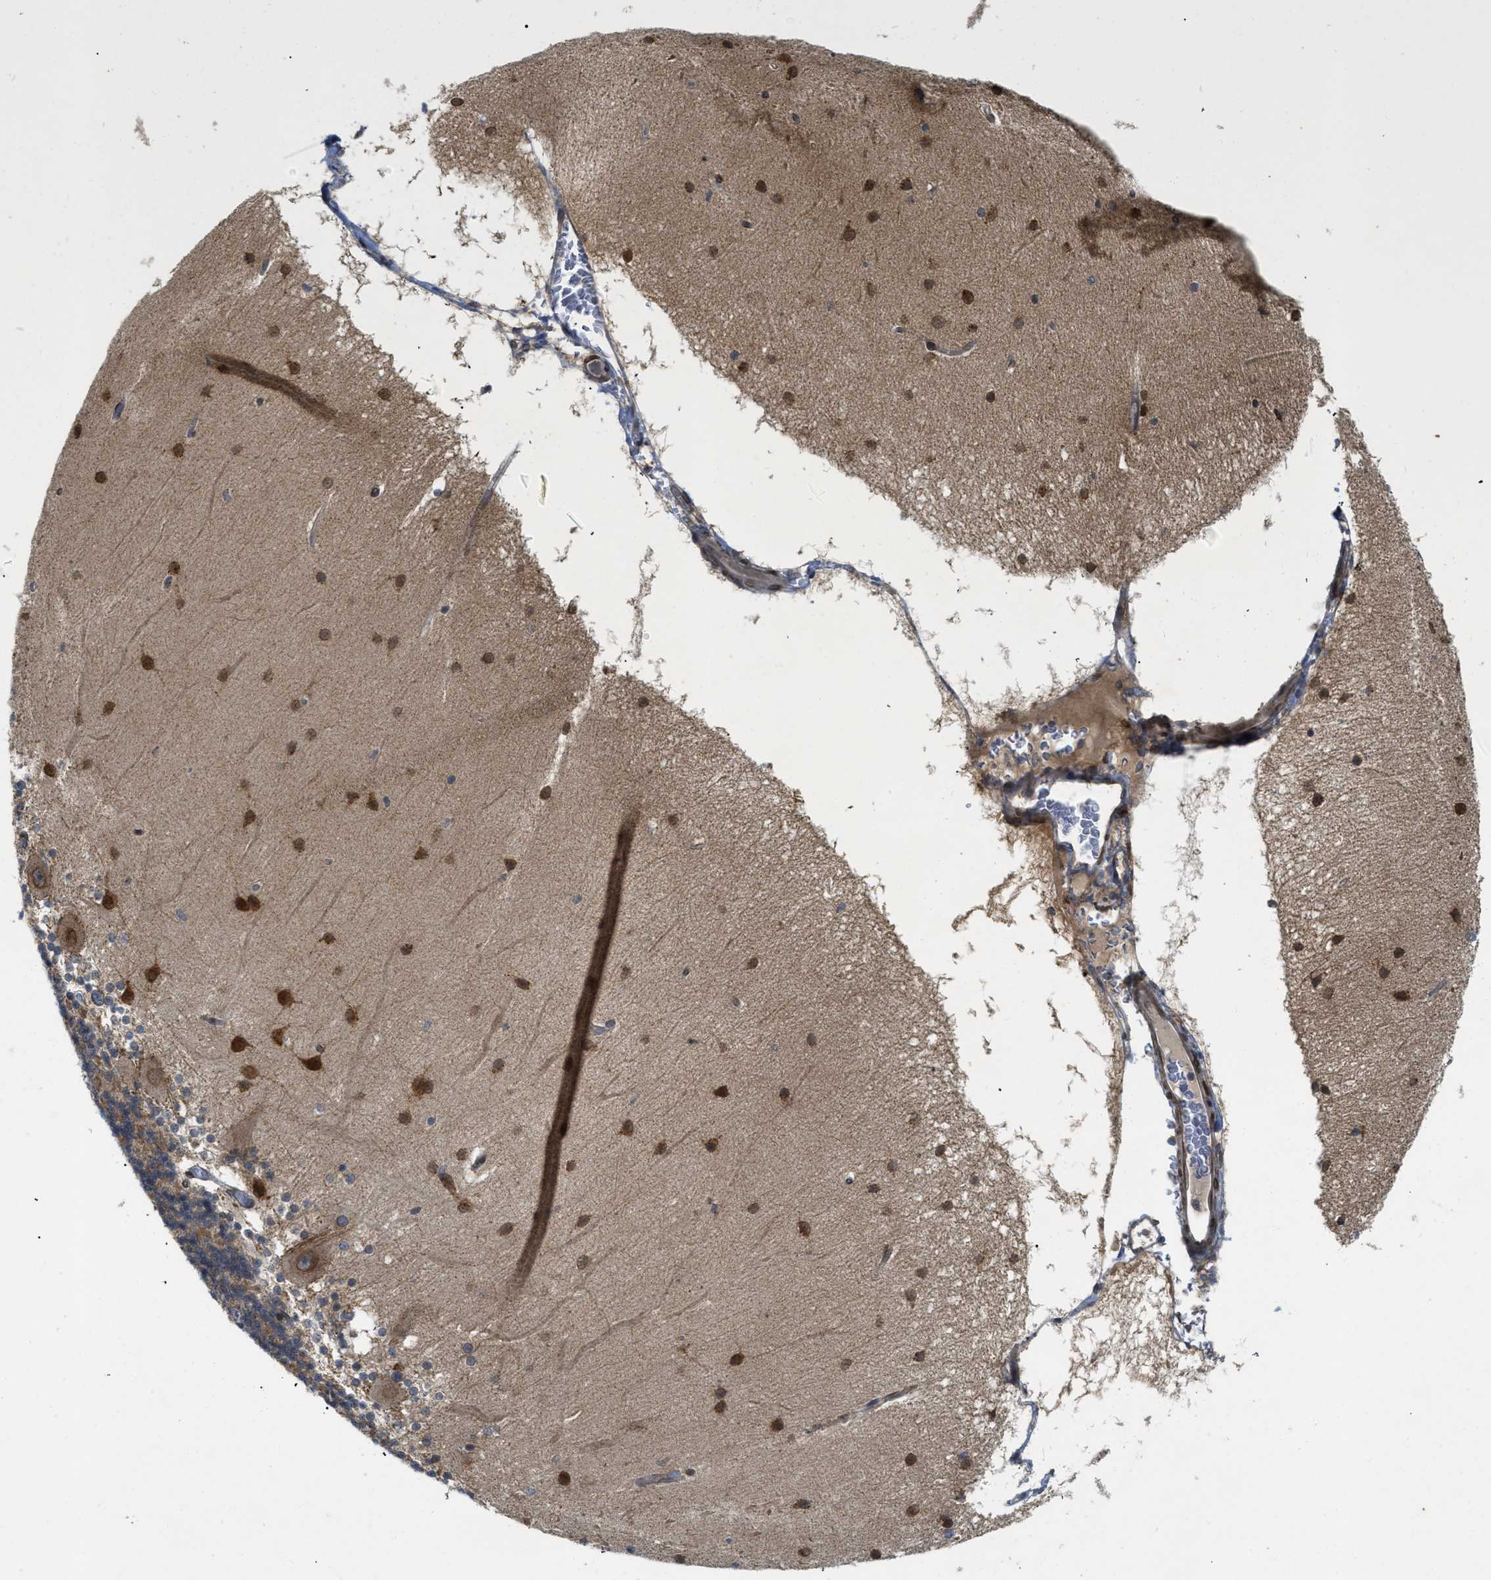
{"staining": {"intensity": "moderate", "quantity": ">75%", "location": "cytoplasmic/membranous"}, "tissue": "cerebellum", "cell_type": "Cells in granular layer", "image_type": "normal", "snomed": [{"axis": "morphology", "description": "Normal tissue, NOS"}, {"axis": "topography", "description": "Cerebellum"}], "caption": "Immunohistochemistry staining of unremarkable cerebellum, which exhibits medium levels of moderate cytoplasmic/membranous staining in about >75% of cells in granular layer indicating moderate cytoplasmic/membranous protein positivity. The staining was performed using DAB (3,3'-diaminobenzidine) (brown) for protein detection and nuclei were counterstained in hematoxylin (blue).", "gene": "EIF2AK3", "patient": {"sex": "female", "age": 54}}